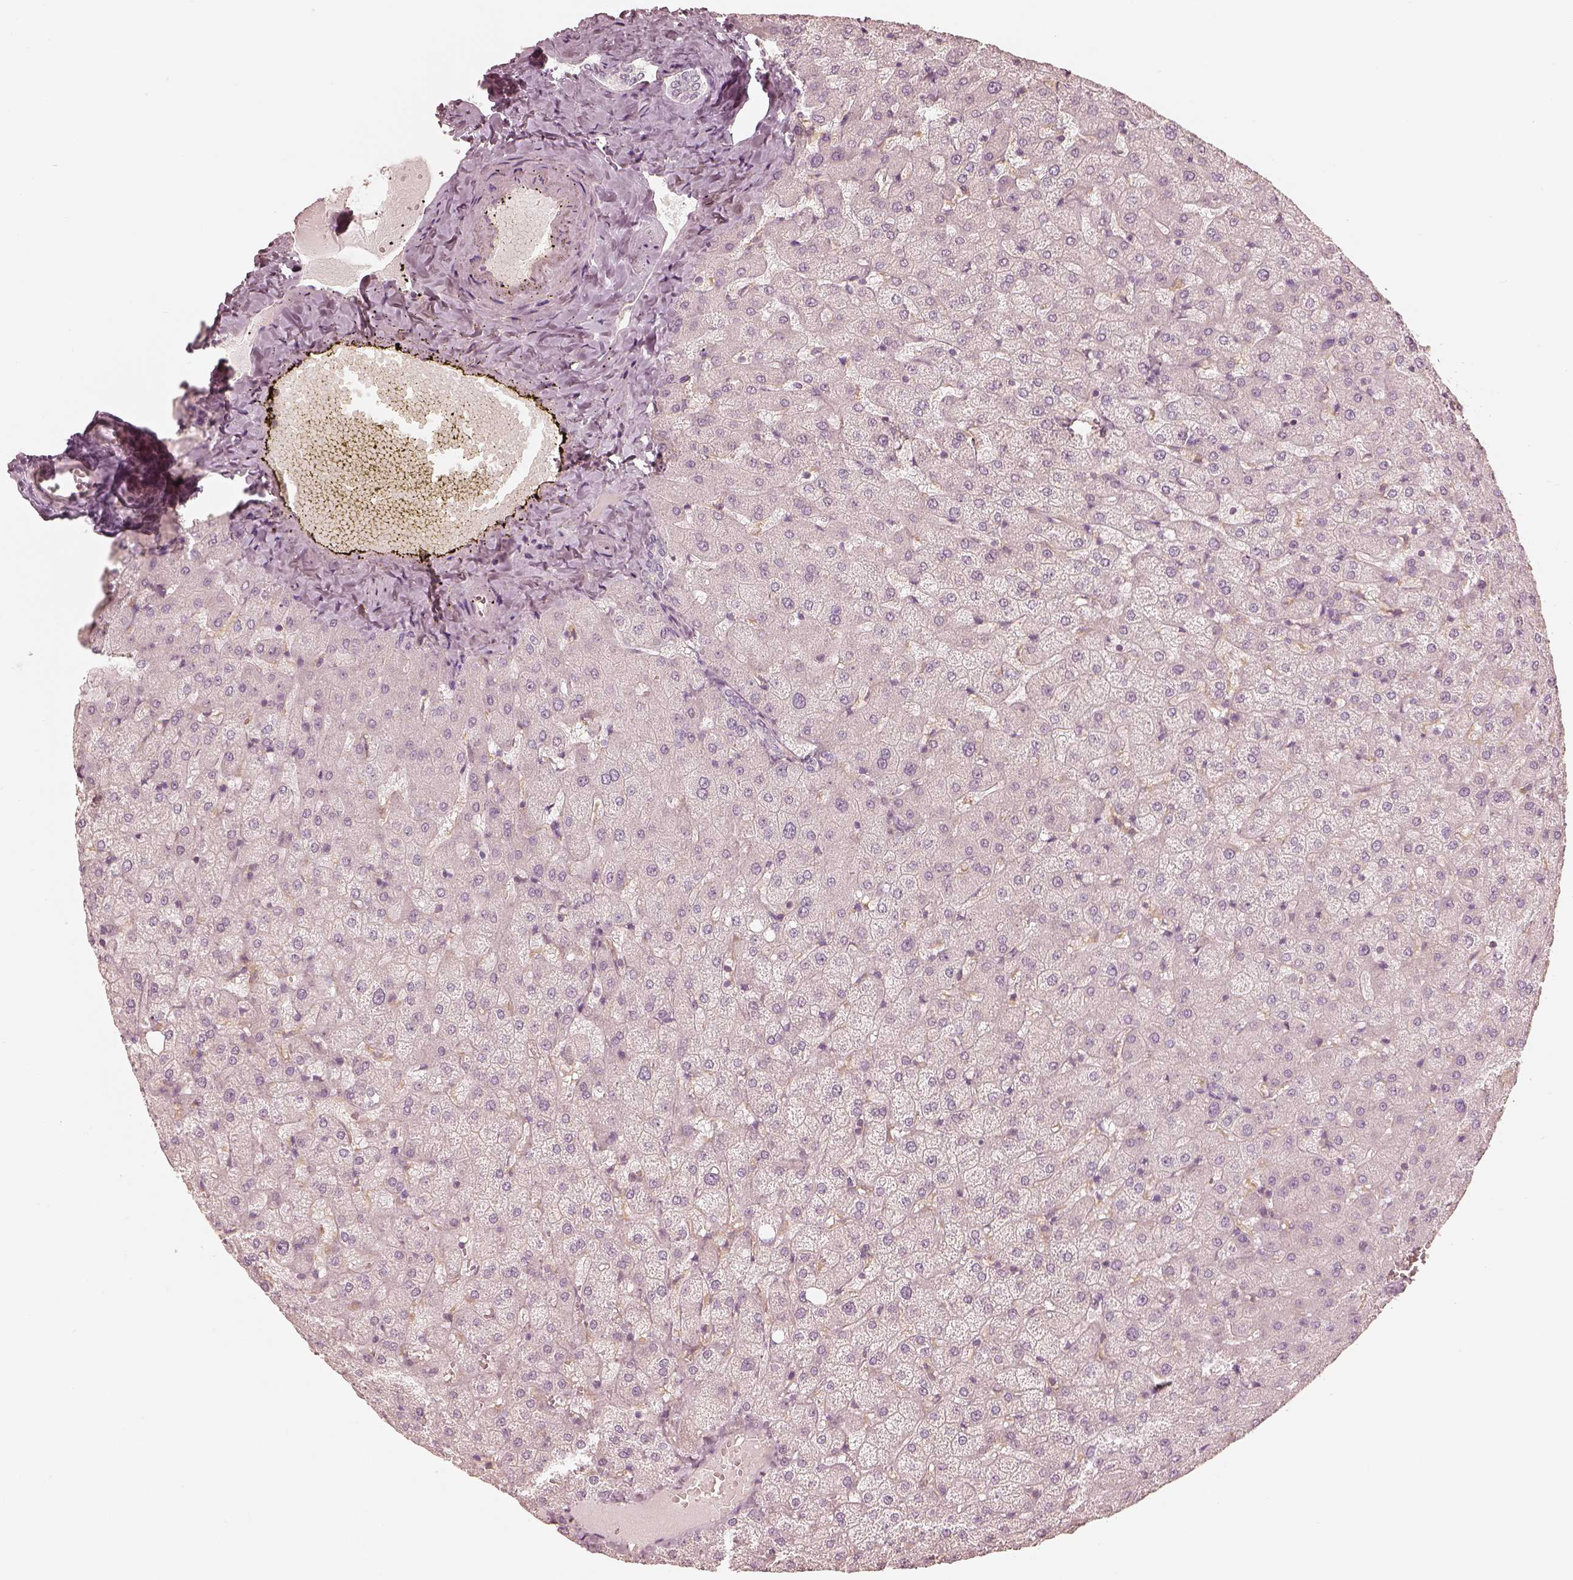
{"staining": {"intensity": "negative", "quantity": "none", "location": "none"}, "tissue": "liver", "cell_type": "Cholangiocytes", "image_type": "normal", "snomed": [{"axis": "morphology", "description": "Normal tissue, NOS"}, {"axis": "topography", "description": "Liver"}], "caption": "Immunohistochemistry histopathology image of unremarkable liver stained for a protein (brown), which demonstrates no expression in cholangiocytes.", "gene": "FMNL2", "patient": {"sex": "female", "age": 50}}